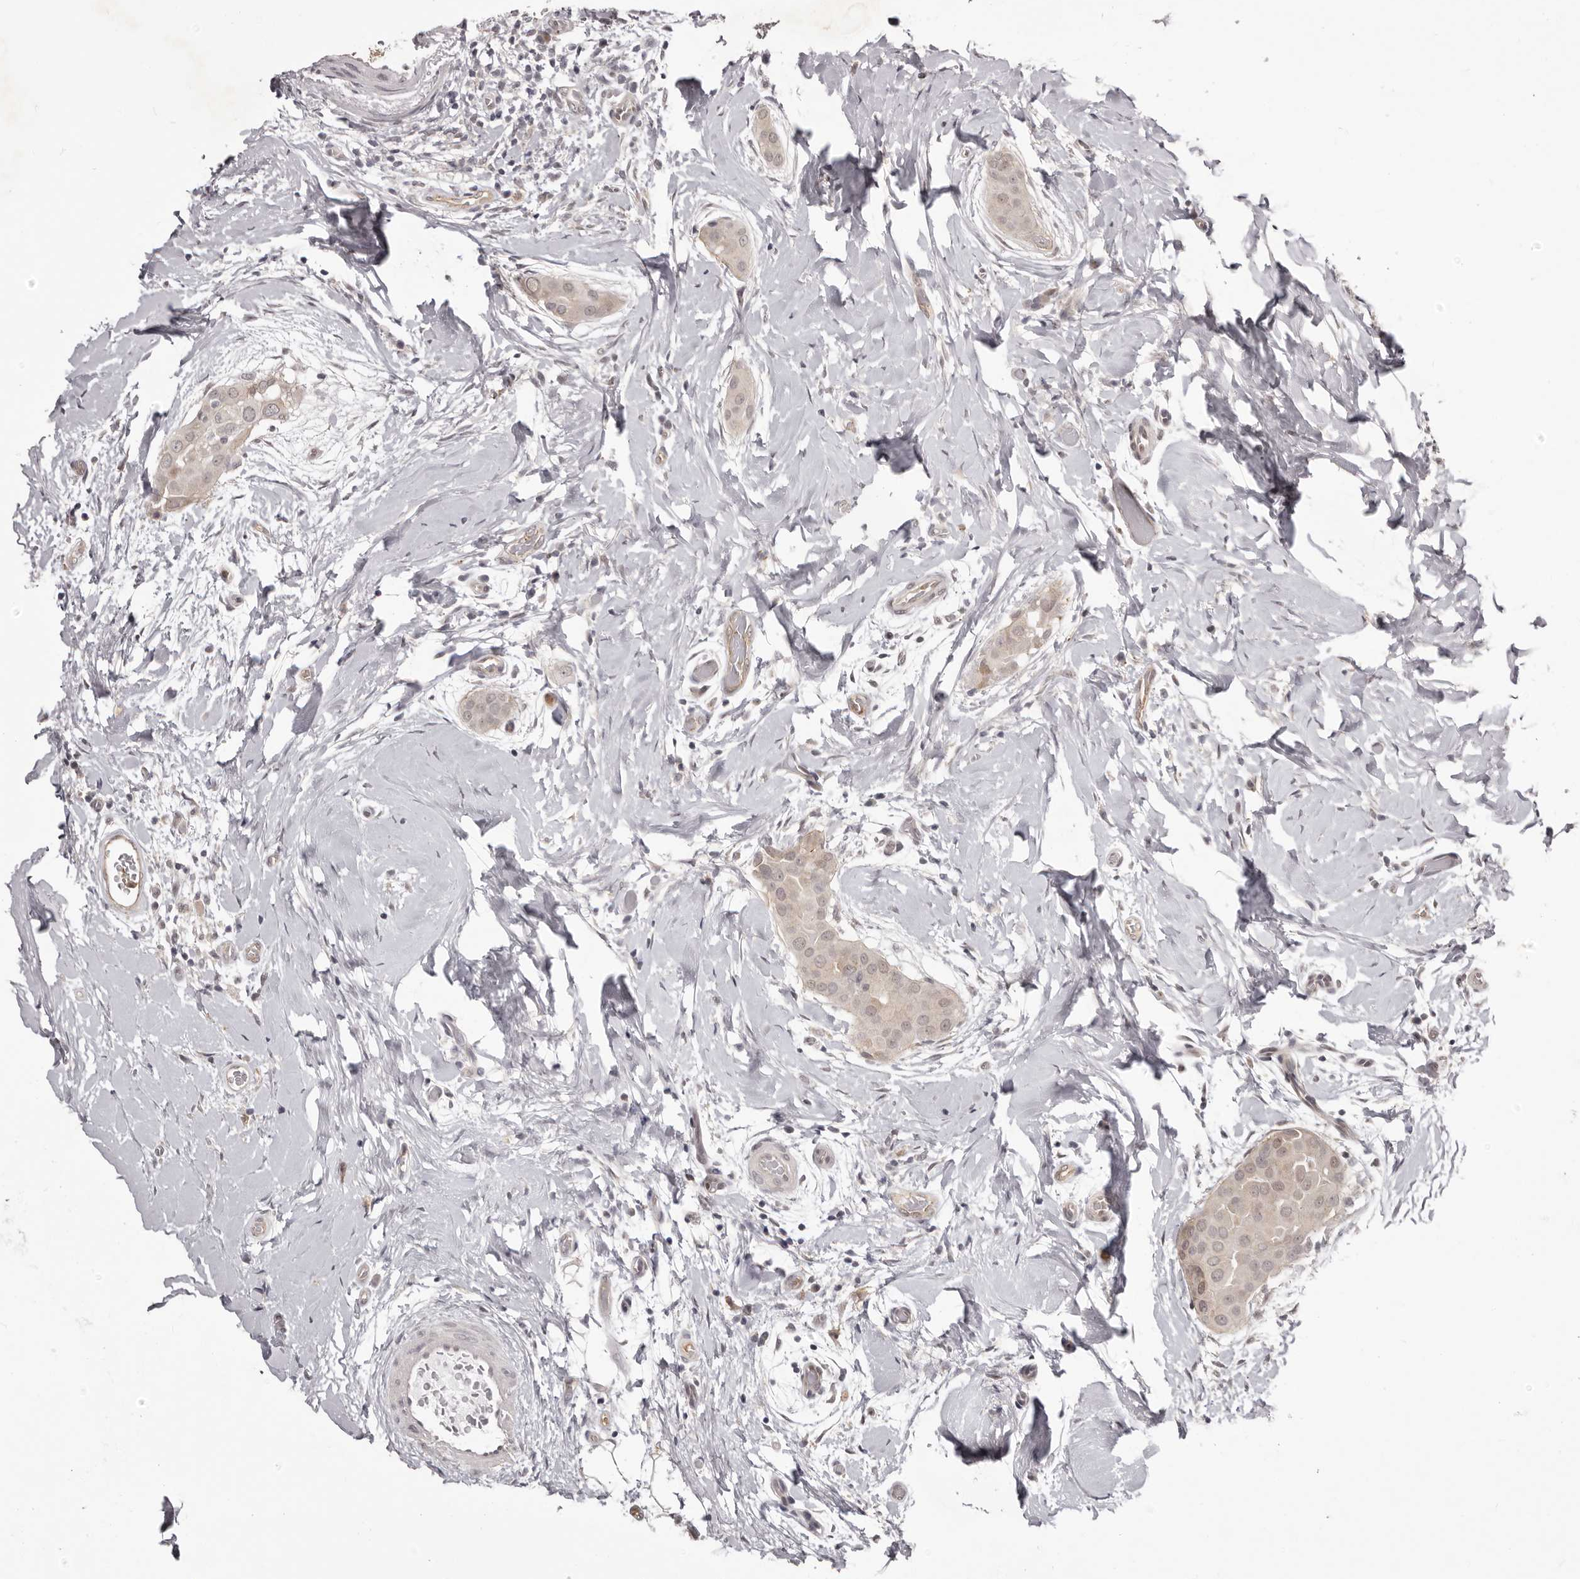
{"staining": {"intensity": "weak", "quantity": "<25%", "location": "cytoplasmic/membranous,nuclear"}, "tissue": "thyroid cancer", "cell_type": "Tumor cells", "image_type": "cancer", "snomed": [{"axis": "morphology", "description": "Papillary adenocarcinoma, NOS"}, {"axis": "topography", "description": "Thyroid gland"}], "caption": "Photomicrograph shows no protein staining in tumor cells of thyroid papillary adenocarcinoma tissue.", "gene": "RNF2", "patient": {"sex": "male", "age": 33}}